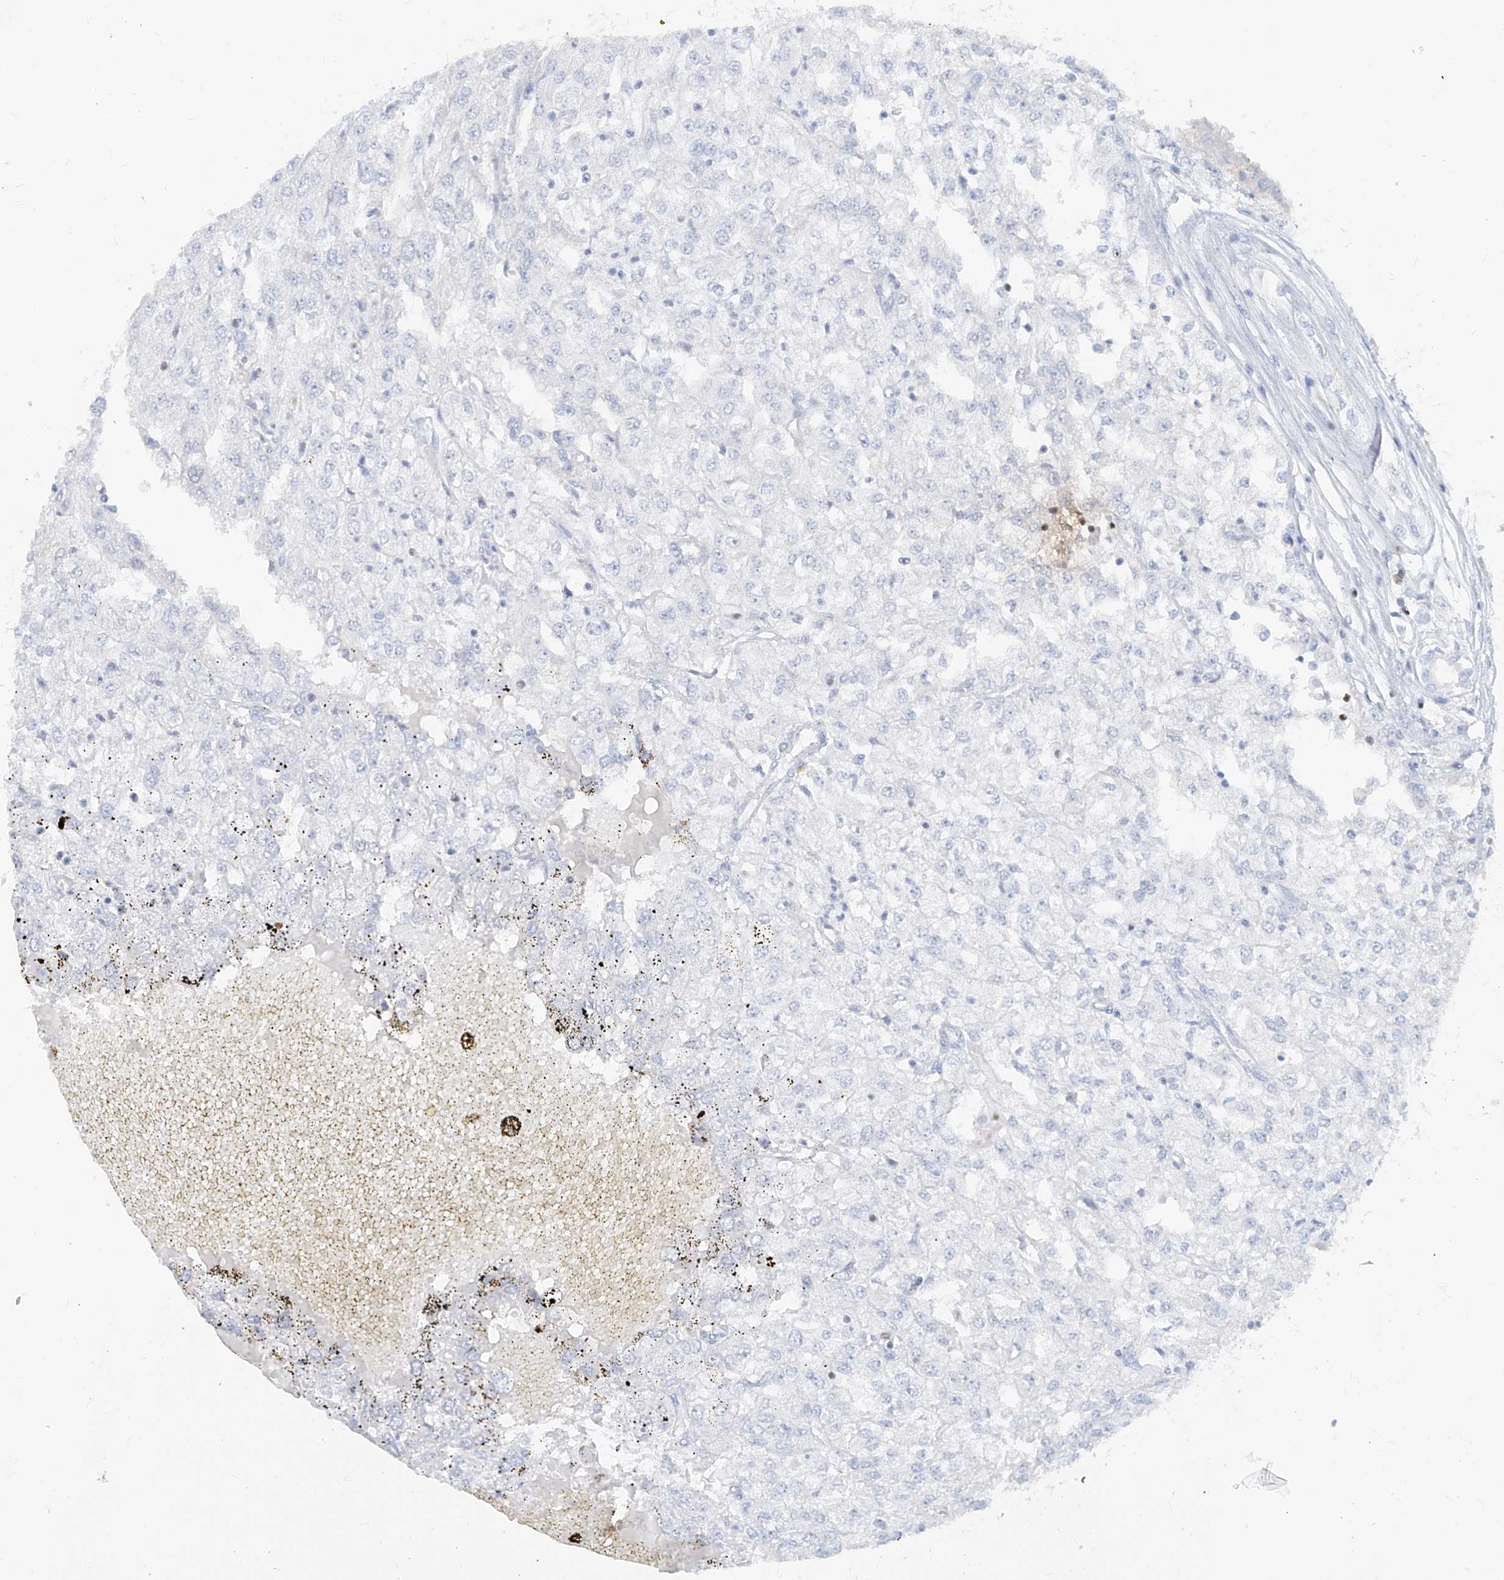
{"staining": {"intensity": "negative", "quantity": "none", "location": "none"}, "tissue": "renal cancer", "cell_type": "Tumor cells", "image_type": "cancer", "snomed": [{"axis": "morphology", "description": "Adenocarcinoma, NOS"}, {"axis": "topography", "description": "Kidney"}], "caption": "A histopathology image of human adenocarcinoma (renal) is negative for staining in tumor cells. (Immunohistochemistry (ihc), brightfield microscopy, high magnification).", "gene": "TBX21", "patient": {"sex": "female", "age": 54}}